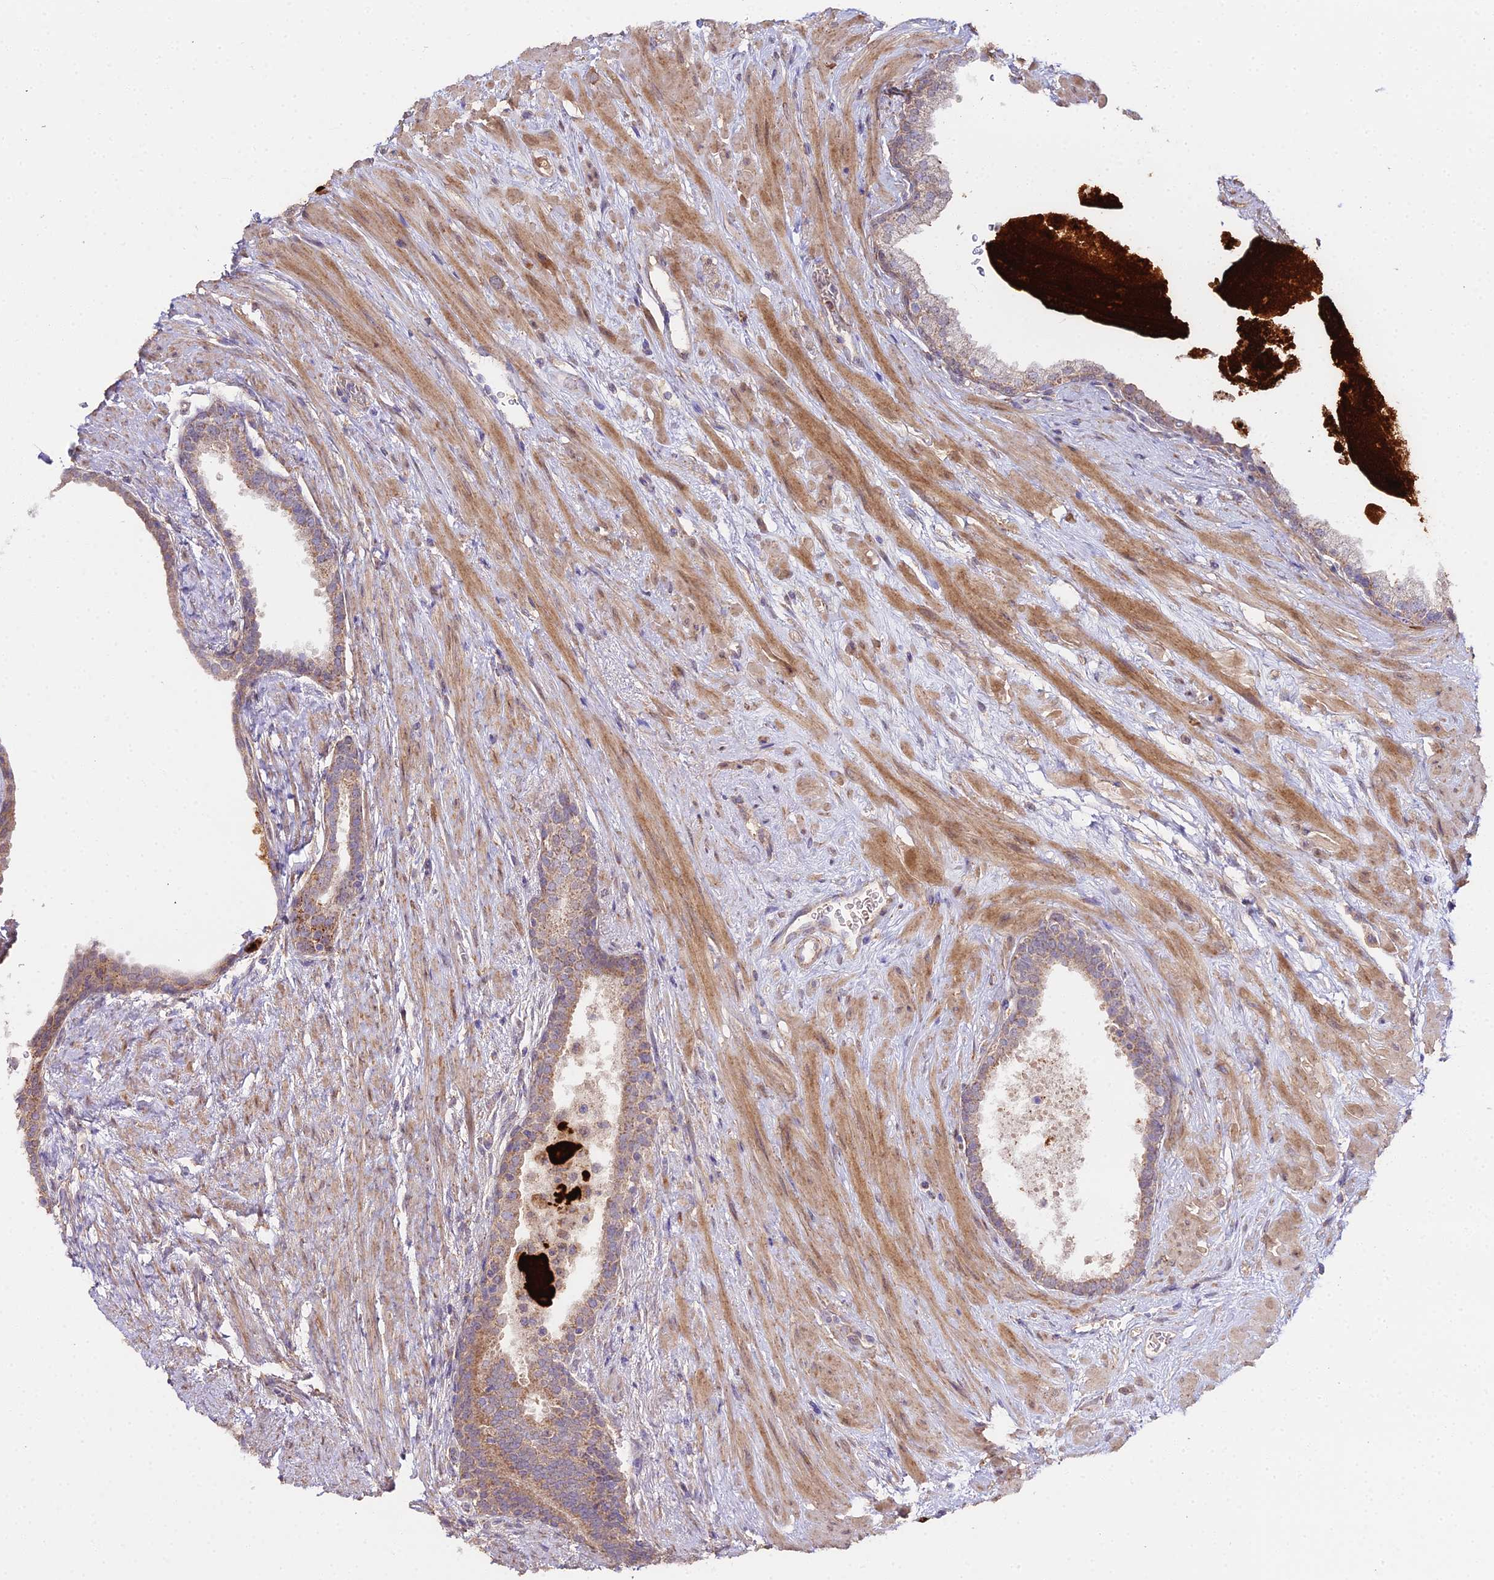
{"staining": {"intensity": "moderate", "quantity": "25%-75%", "location": "cytoplasmic/membranous"}, "tissue": "prostate", "cell_type": "Glandular cells", "image_type": "normal", "snomed": [{"axis": "morphology", "description": "Normal tissue, NOS"}, {"axis": "topography", "description": "Prostate"}], "caption": "Immunohistochemistry (IHC) image of benign prostate stained for a protein (brown), which exhibits medium levels of moderate cytoplasmic/membranous positivity in approximately 25%-75% of glandular cells.", "gene": "METTL13", "patient": {"sex": "male", "age": 57}}